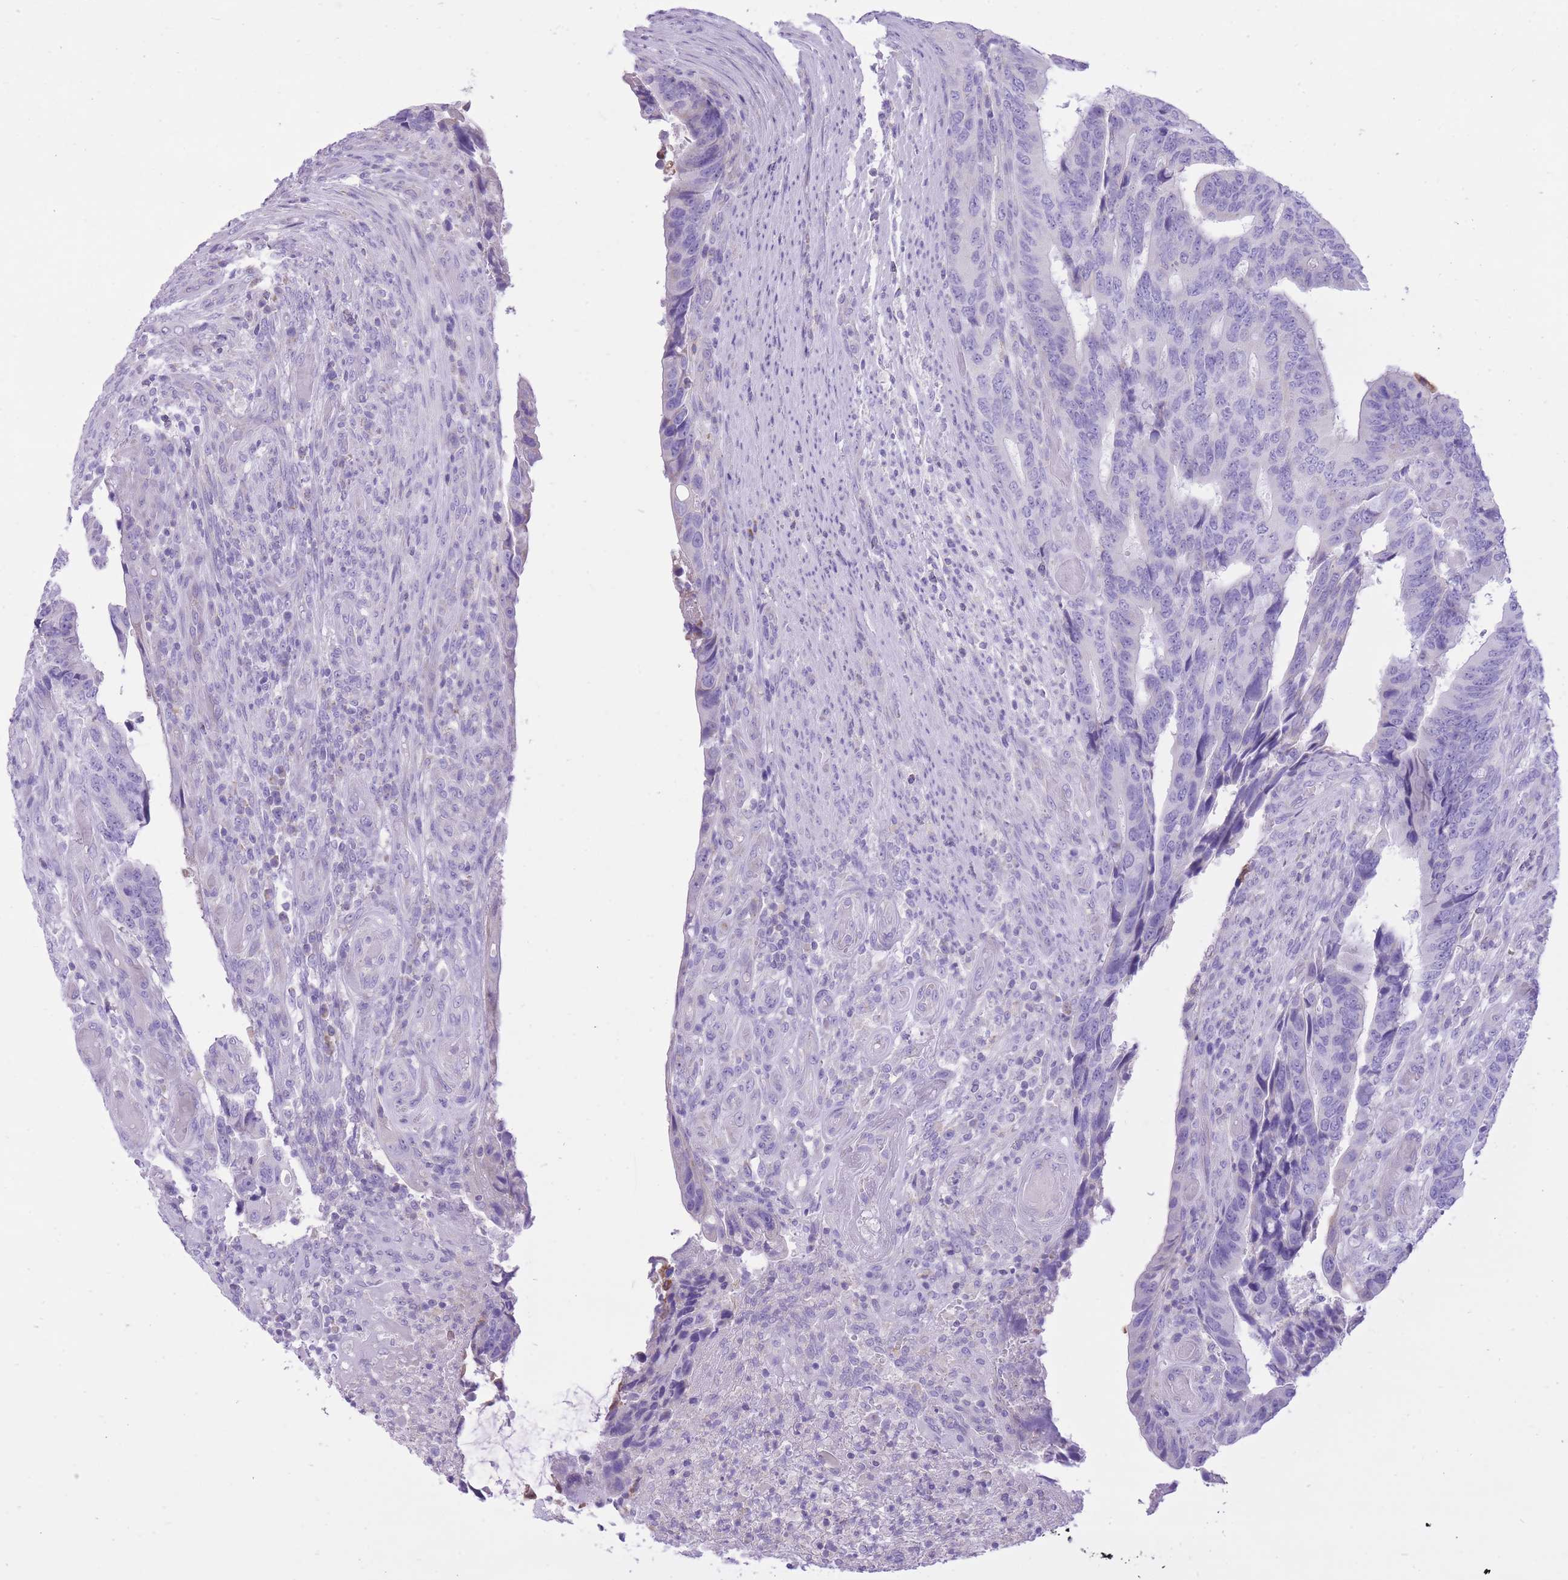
{"staining": {"intensity": "negative", "quantity": "none", "location": "none"}, "tissue": "colorectal cancer", "cell_type": "Tumor cells", "image_type": "cancer", "snomed": [{"axis": "morphology", "description": "Adenocarcinoma, NOS"}, {"axis": "topography", "description": "Colon"}], "caption": "Immunohistochemistry of human colorectal cancer exhibits no expression in tumor cells. (DAB immunohistochemistry, high magnification).", "gene": "SLC4A4", "patient": {"sex": "male", "age": 87}}